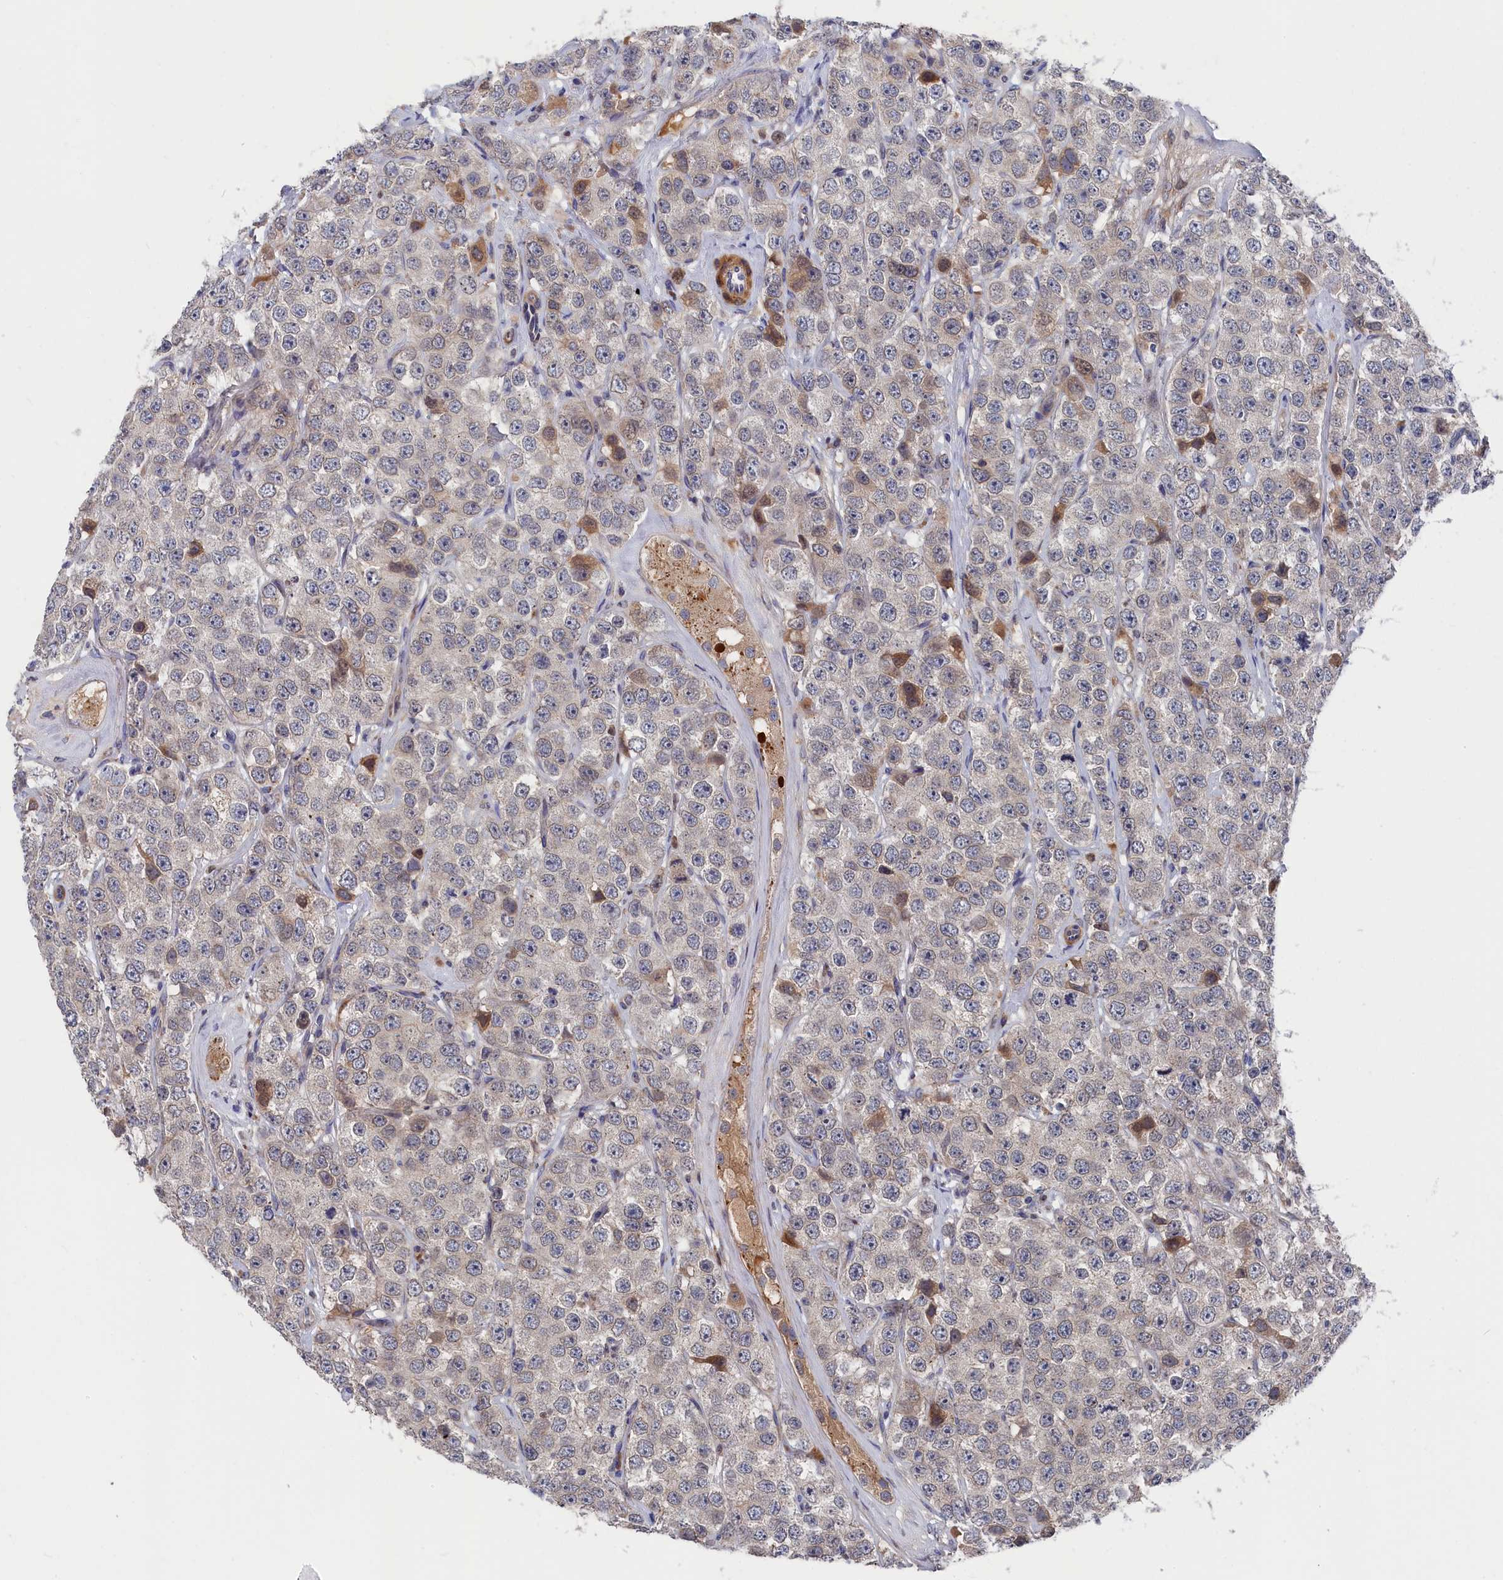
{"staining": {"intensity": "negative", "quantity": "none", "location": "none"}, "tissue": "testis cancer", "cell_type": "Tumor cells", "image_type": "cancer", "snomed": [{"axis": "morphology", "description": "Seminoma, NOS"}, {"axis": "topography", "description": "Testis"}], "caption": "The image demonstrates no staining of tumor cells in testis cancer.", "gene": "CYB5D2", "patient": {"sex": "male", "age": 28}}